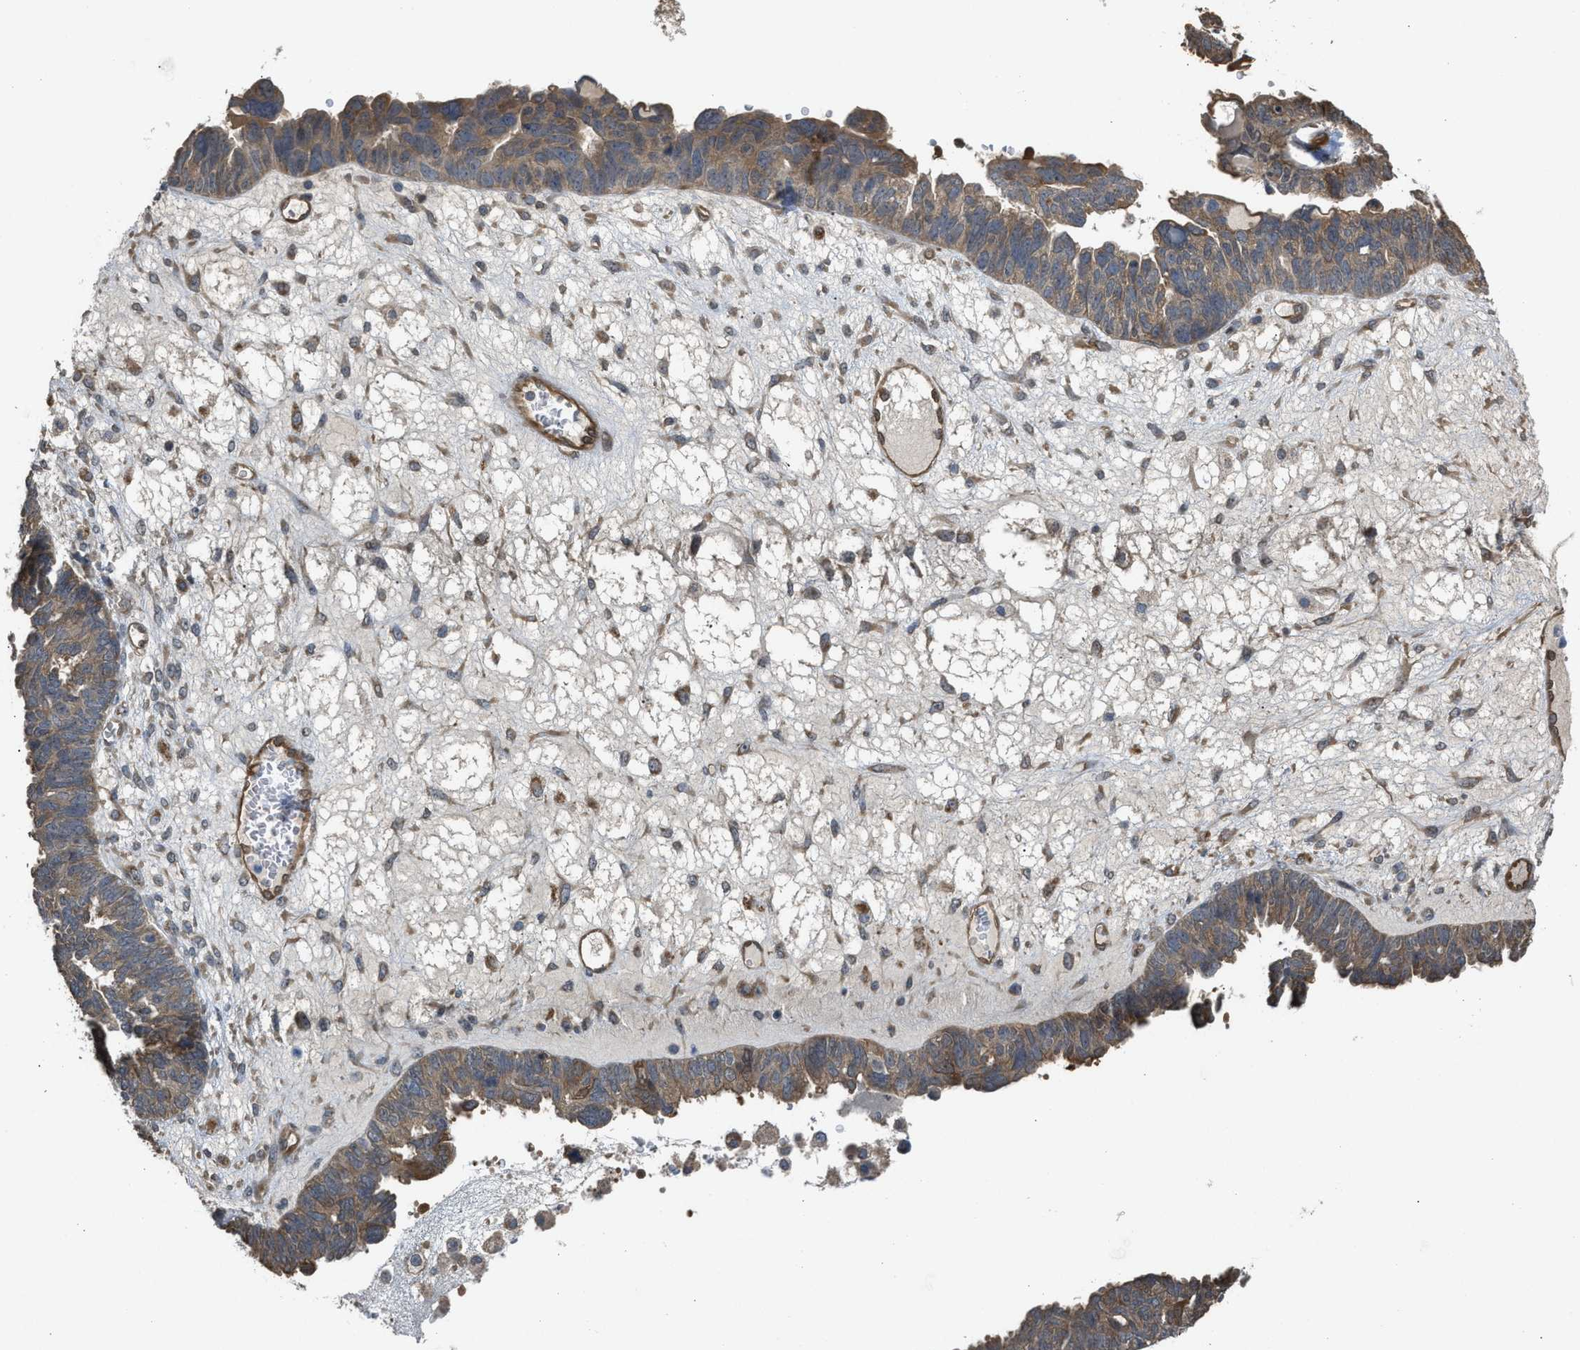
{"staining": {"intensity": "weak", "quantity": ">75%", "location": "cytoplasmic/membranous"}, "tissue": "ovarian cancer", "cell_type": "Tumor cells", "image_type": "cancer", "snomed": [{"axis": "morphology", "description": "Cystadenocarcinoma, serous, NOS"}, {"axis": "topography", "description": "Ovary"}], "caption": "Serous cystadenocarcinoma (ovarian) stained with a brown dye displays weak cytoplasmic/membranous positive expression in about >75% of tumor cells.", "gene": "BAG3", "patient": {"sex": "female", "age": 79}}